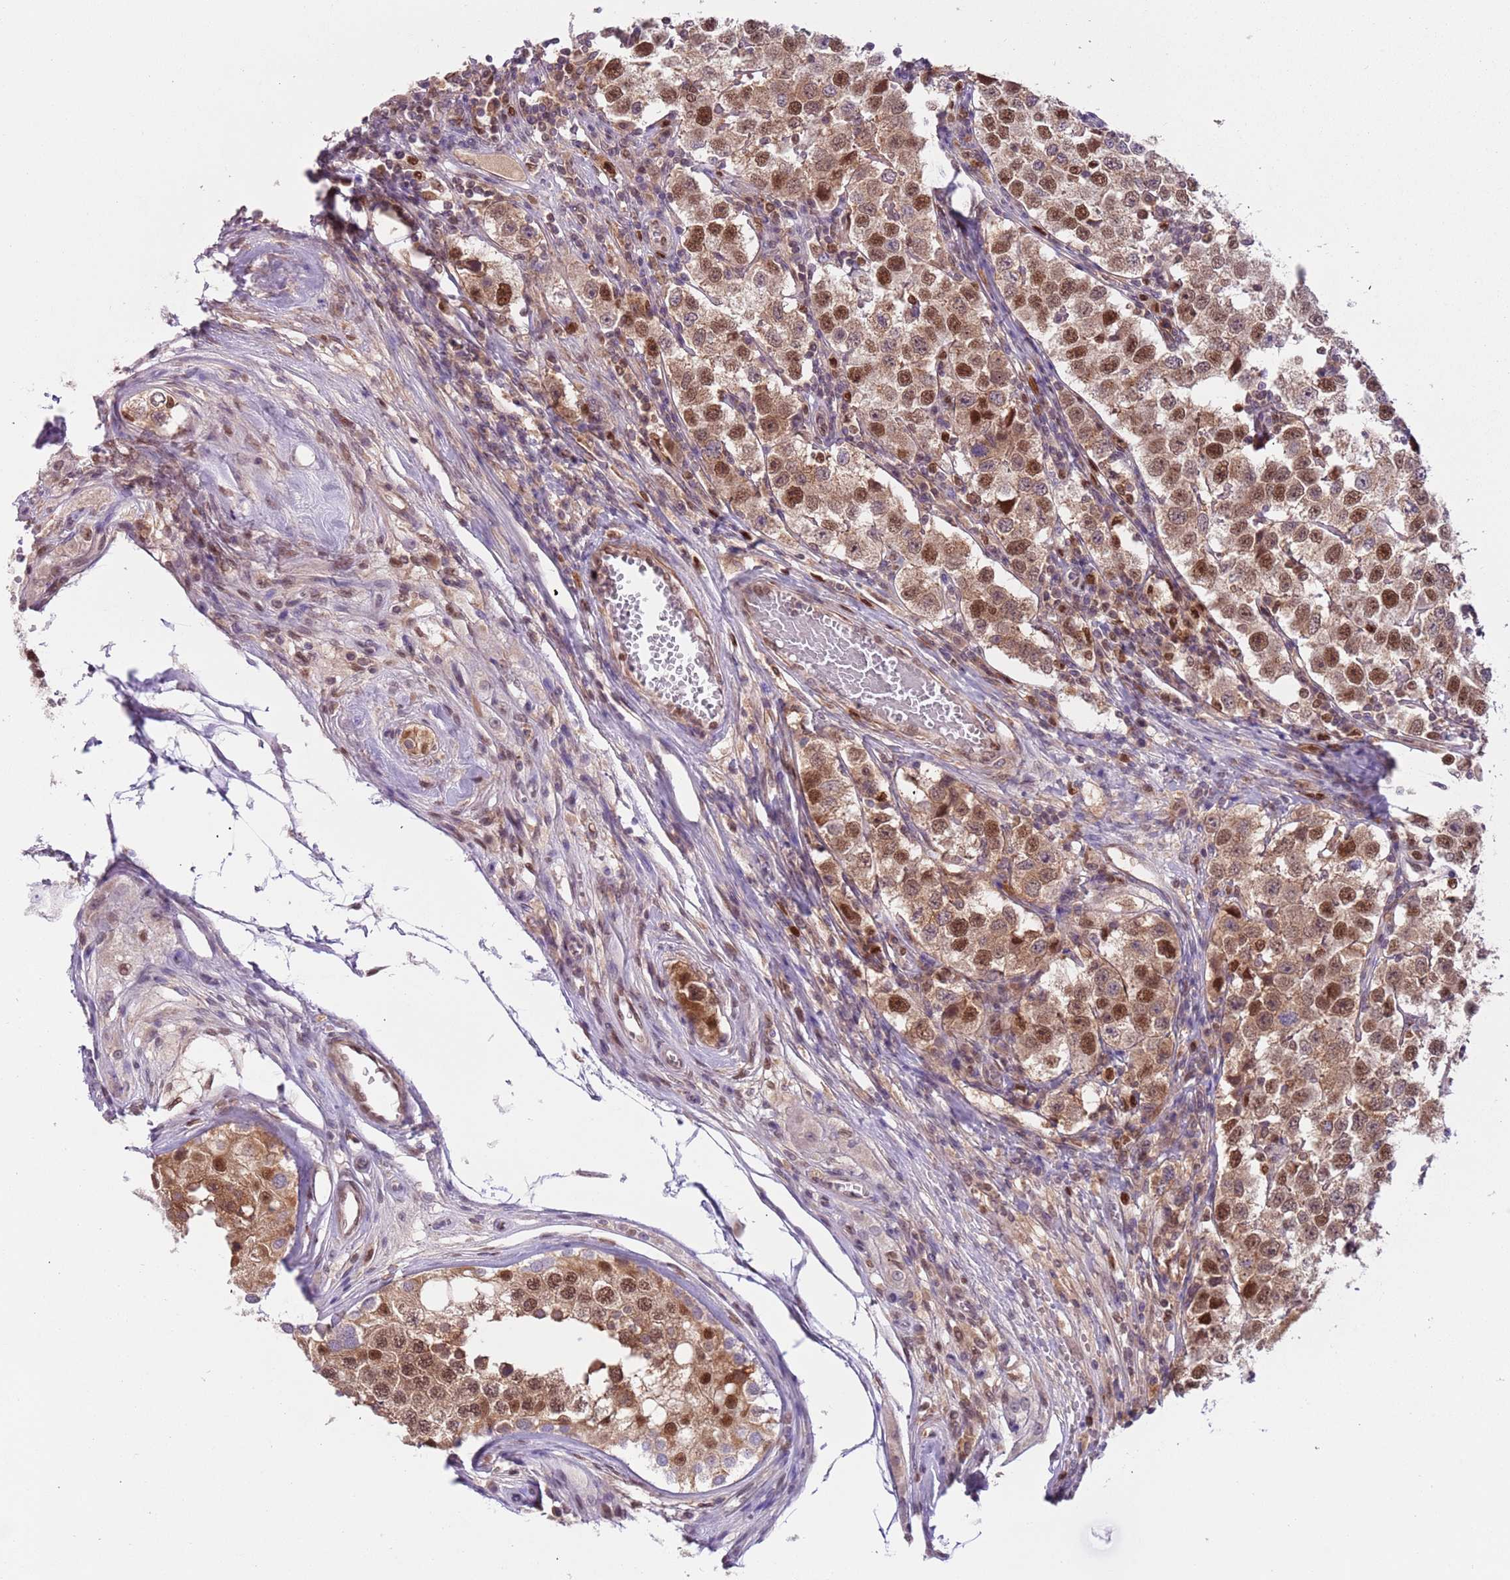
{"staining": {"intensity": "moderate", "quantity": ">75%", "location": "cytoplasmic/membranous,nuclear"}, "tissue": "testis cancer", "cell_type": "Tumor cells", "image_type": "cancer", "snomed": [{"axis": "morphology", "description": "Seminoma, NOS"}, {"axis": "topography", "description": "Testis"}], "caption": "An image showing moderate cytoplasmic/membranous and nuclear positivity in approximately >75% of tumor cells in seminoma (testis), as visualized by brown immunohistochemical staining.", "gene": "RMND5B", "patient": {"sex": "male", "age": 34}}